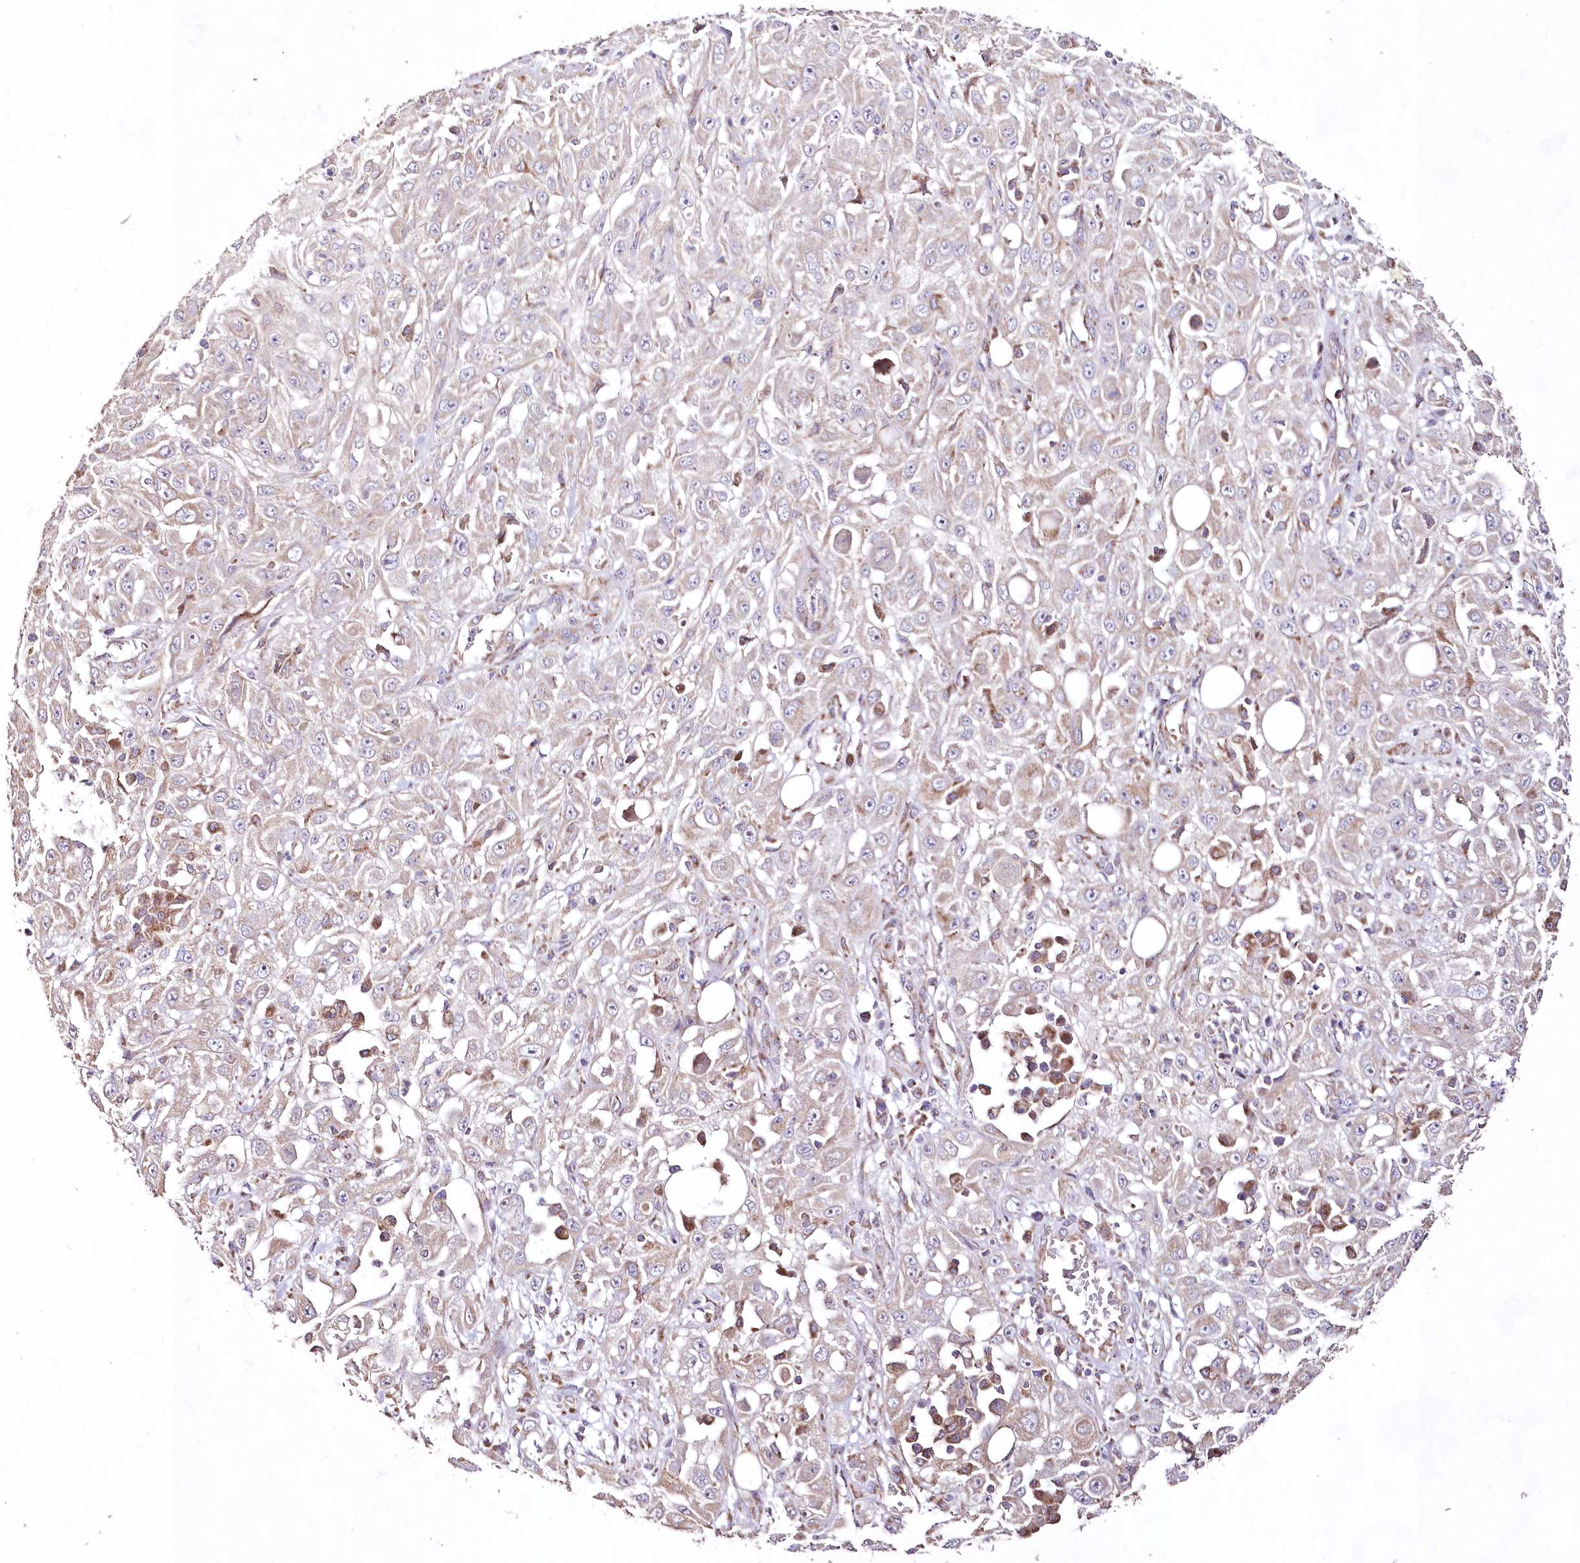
{"staining": {"intensity": "negative", "quantity": "none", "location": "none"}, "tissue": "skin cancer", "cell_type": "Tumor cells", "image_type": "cancer", "snomed": [{"axis": "morphology", "description": "Squamous cell carcinoma, NOS"}, {"axis": "morphology", "description": "Squamous cell carcinoma, metastatic, NOS"}, {"axis": "topography", "description": "Skin"}, {"axis": "topography", "description": "Lymph node"}], "caption": "Tumor cells are negative for protein expression in human skin cancer. (Immunohistochemistry, brightfield microscopy, high magnification).", "gene": "HADHB", "patient": {"sex": "male", "age": 75}}